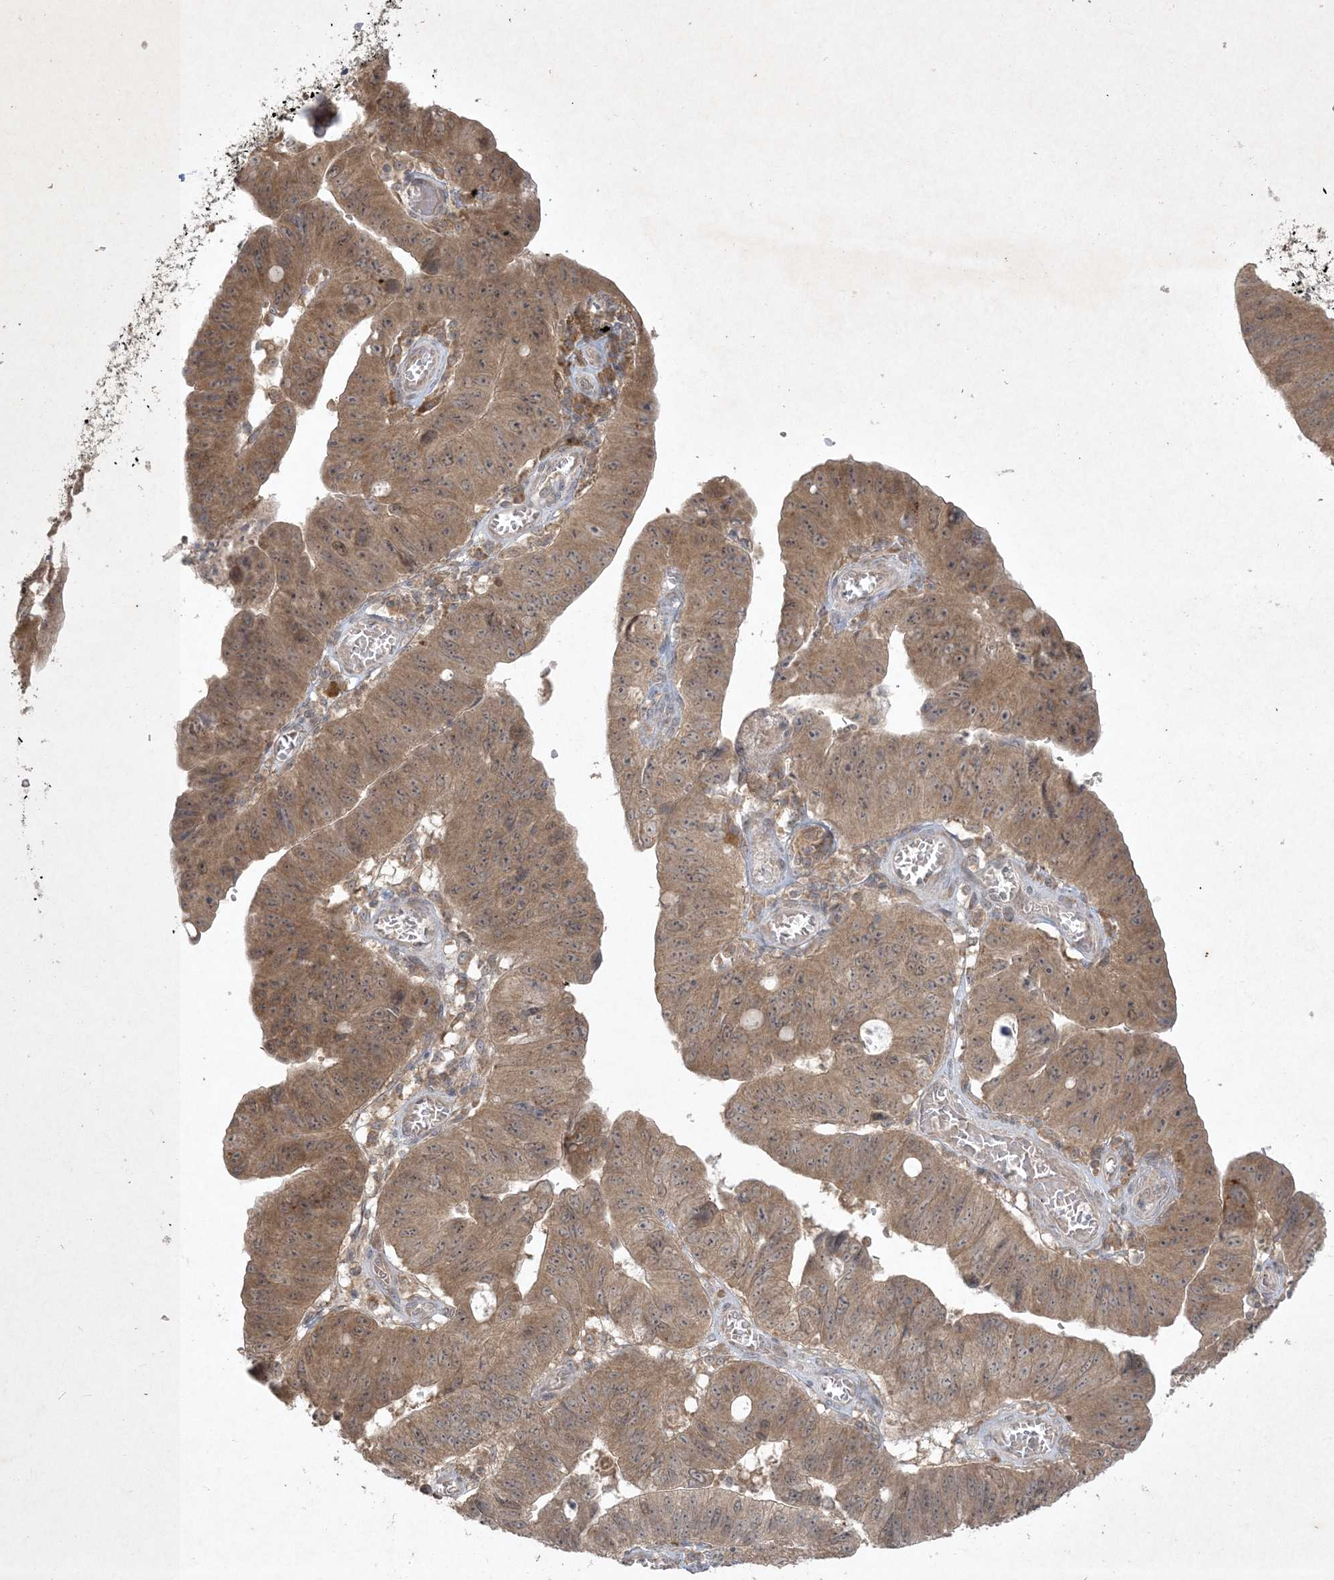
{"staining": {"intensity": "moderate", "quantity": ">75%", "location": "cytoplasmic/membranous,nuclear"}, "tissue": "stomach cancer", "cell_type": "Tumor cells", "image_type": "cancer", "snomed": [{"axis": "morphology", "description": "Adenocarcinoma, NOS"}, {"axis": "topography", "description": "Stomach"}], "caption": "Brown immunohistochemical staining in stomach cancer demonstrates moderate cytoplasmic/membranous and nuclear positivity in about >75% of tumor cells.", "gene": "NRBP2", "patient": {"sex": "male", "age": 59}}